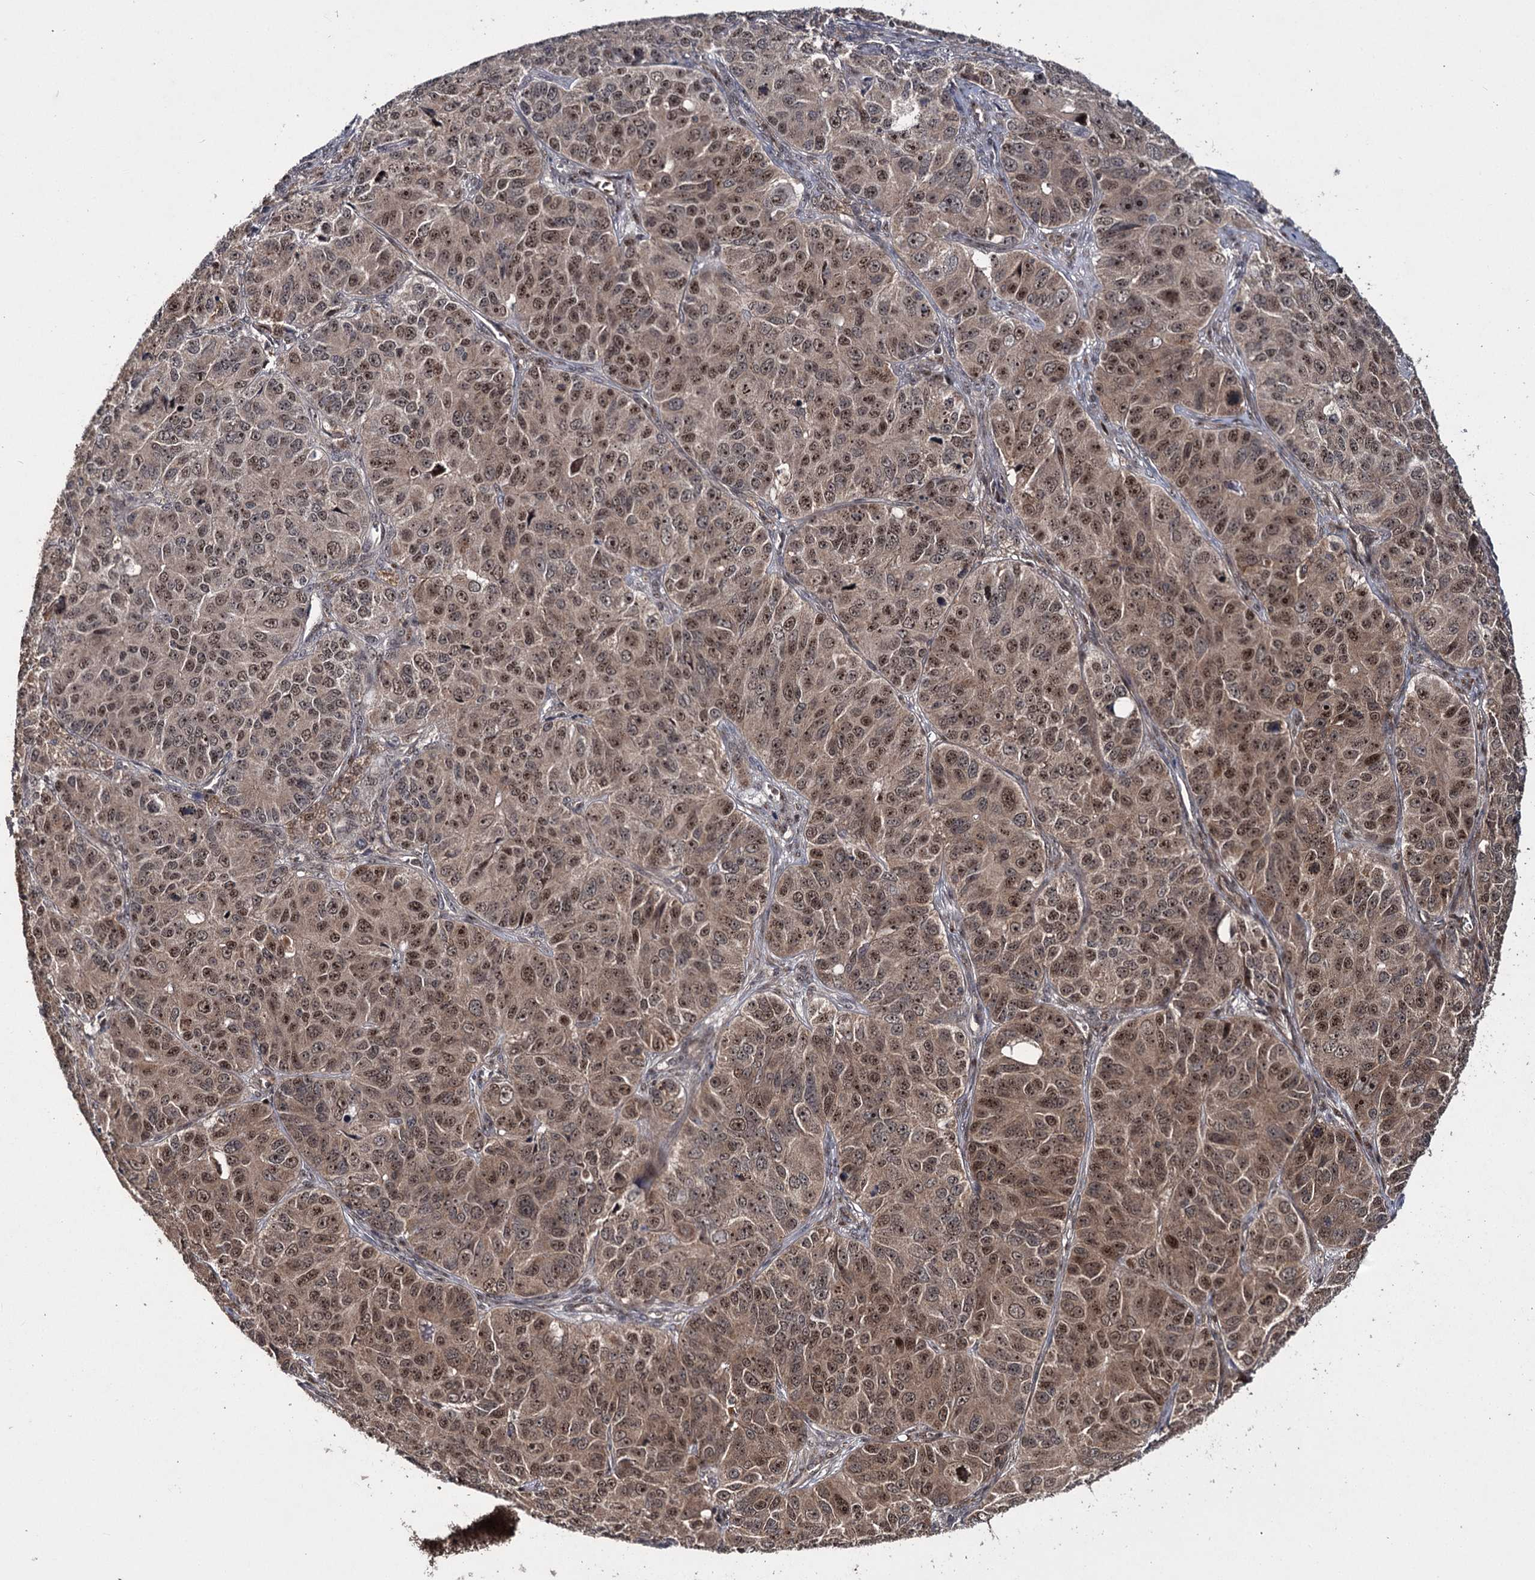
{"staining": {"intensity": "moderate", "quantity": ">75%", "location": "cytoplasmic/membranous,nuclear"}, "tissue": "ovarian cancer", "cell_type": "Tumor cells", "image_type": "cancer", "snomed": [{"axis": "morphology", "description": "Carcinoma, endometroid"}, {"axis": "topography", "description": "Ovary"}], "caption": "Brown immunohistochemical staining in human ovarian cancer (endometroid carcinoma) reveals moderate cytoplasmic/membranous and nuclear staining in about >75% of tumor cells.", "gene": "MKNK2", "patient": {"sex": "female", "age": 51}}